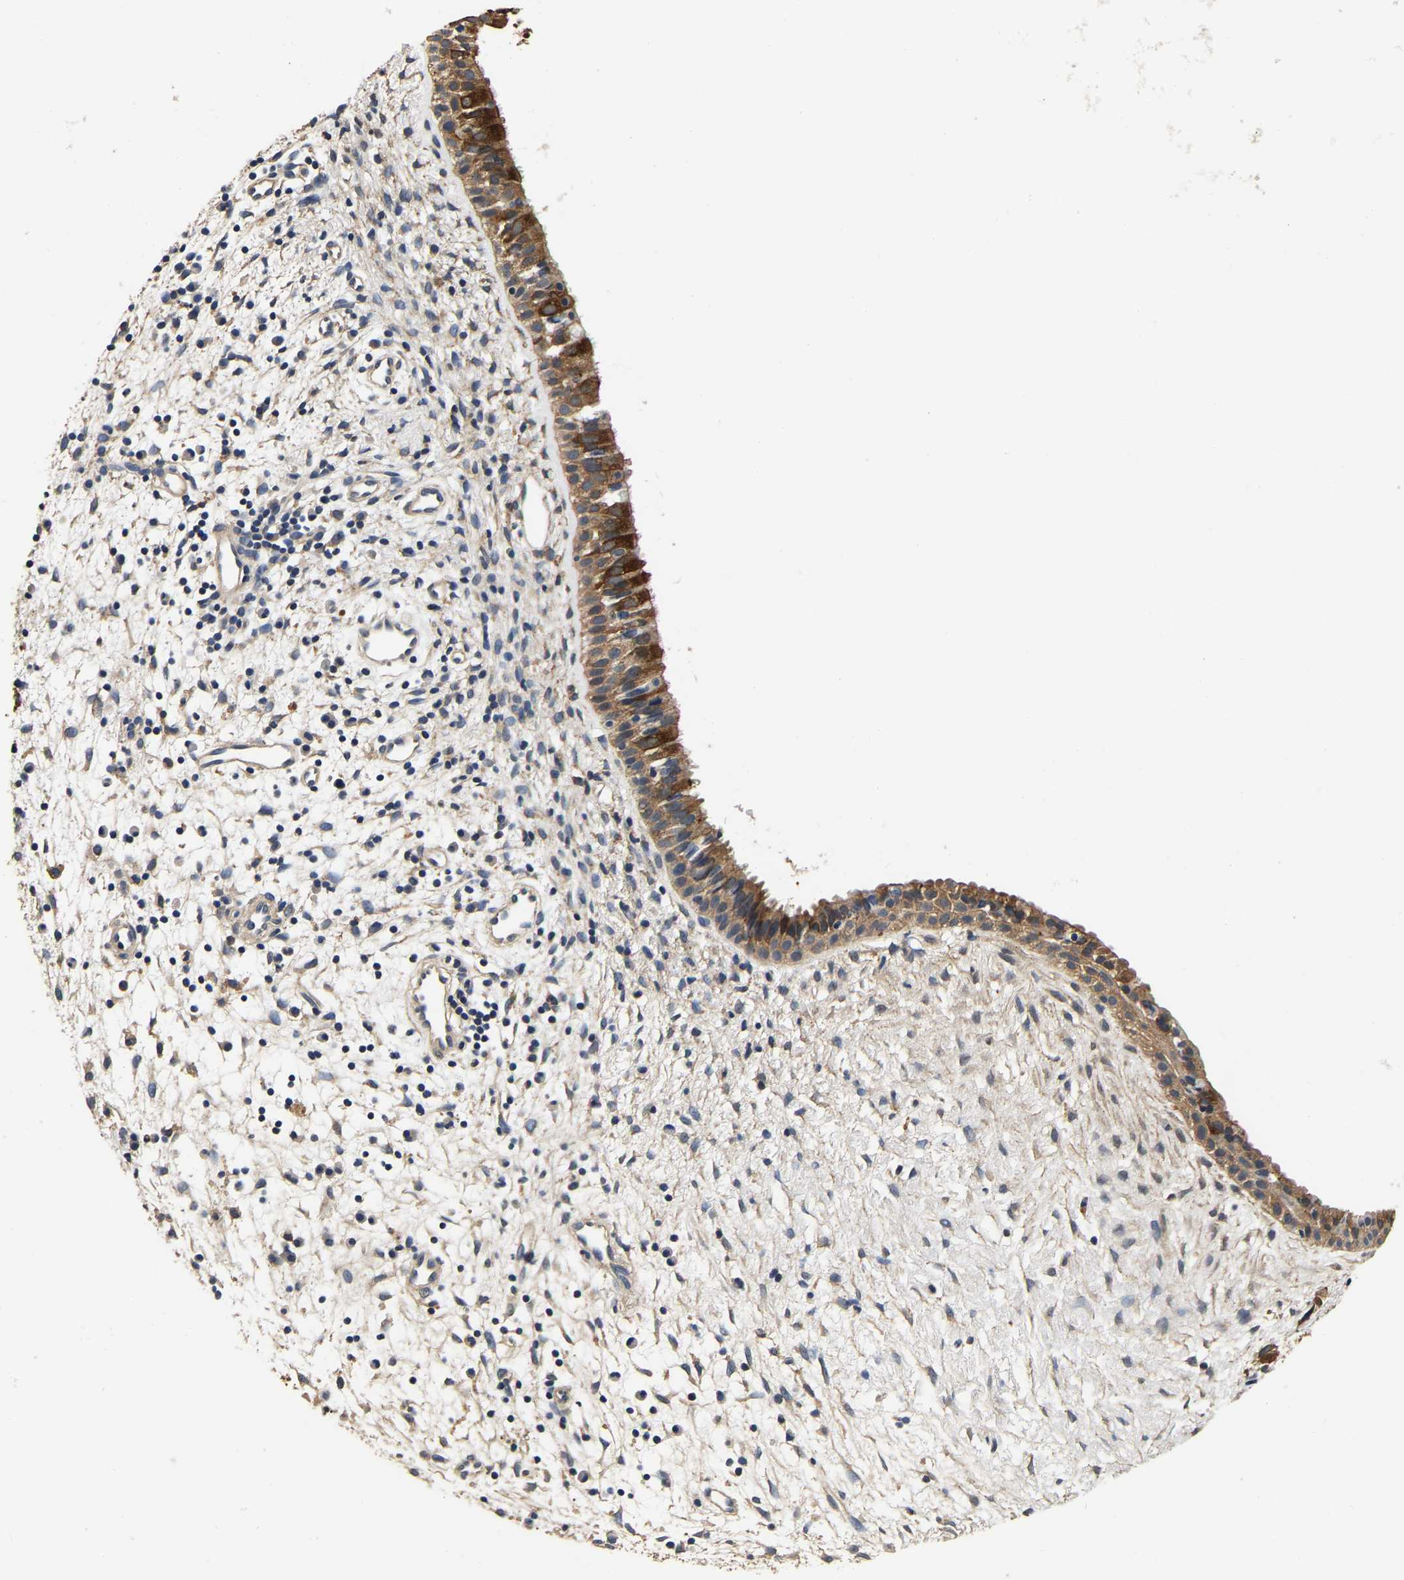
{"staining": {"intensity": "strong", "quantity": "25%-75%", "location": "cytoplasmic/membranous"}, "tissue": "nasopharynx", "cell_type": "Respiratory epithelial cells", "image_type": "normal", "snomed": [{"axis": "morphology", "description": "Normal tissue, NOS"}, {"axis": "topography", "description": "Nasopharynx"}], "caption": "IHC photomicrograph of benign nasopharynx: nasopharynx stained using immunohistochemistry (IHC) reveals high levels of strong protein expression localized specifically in the cytoplasmic/membranous of respiratory epithelial cells, appearing as a cytoplasmic/membranous brown color.", "gene": "RUVBL1", "patient": {"sex": "male", "age": 22}}